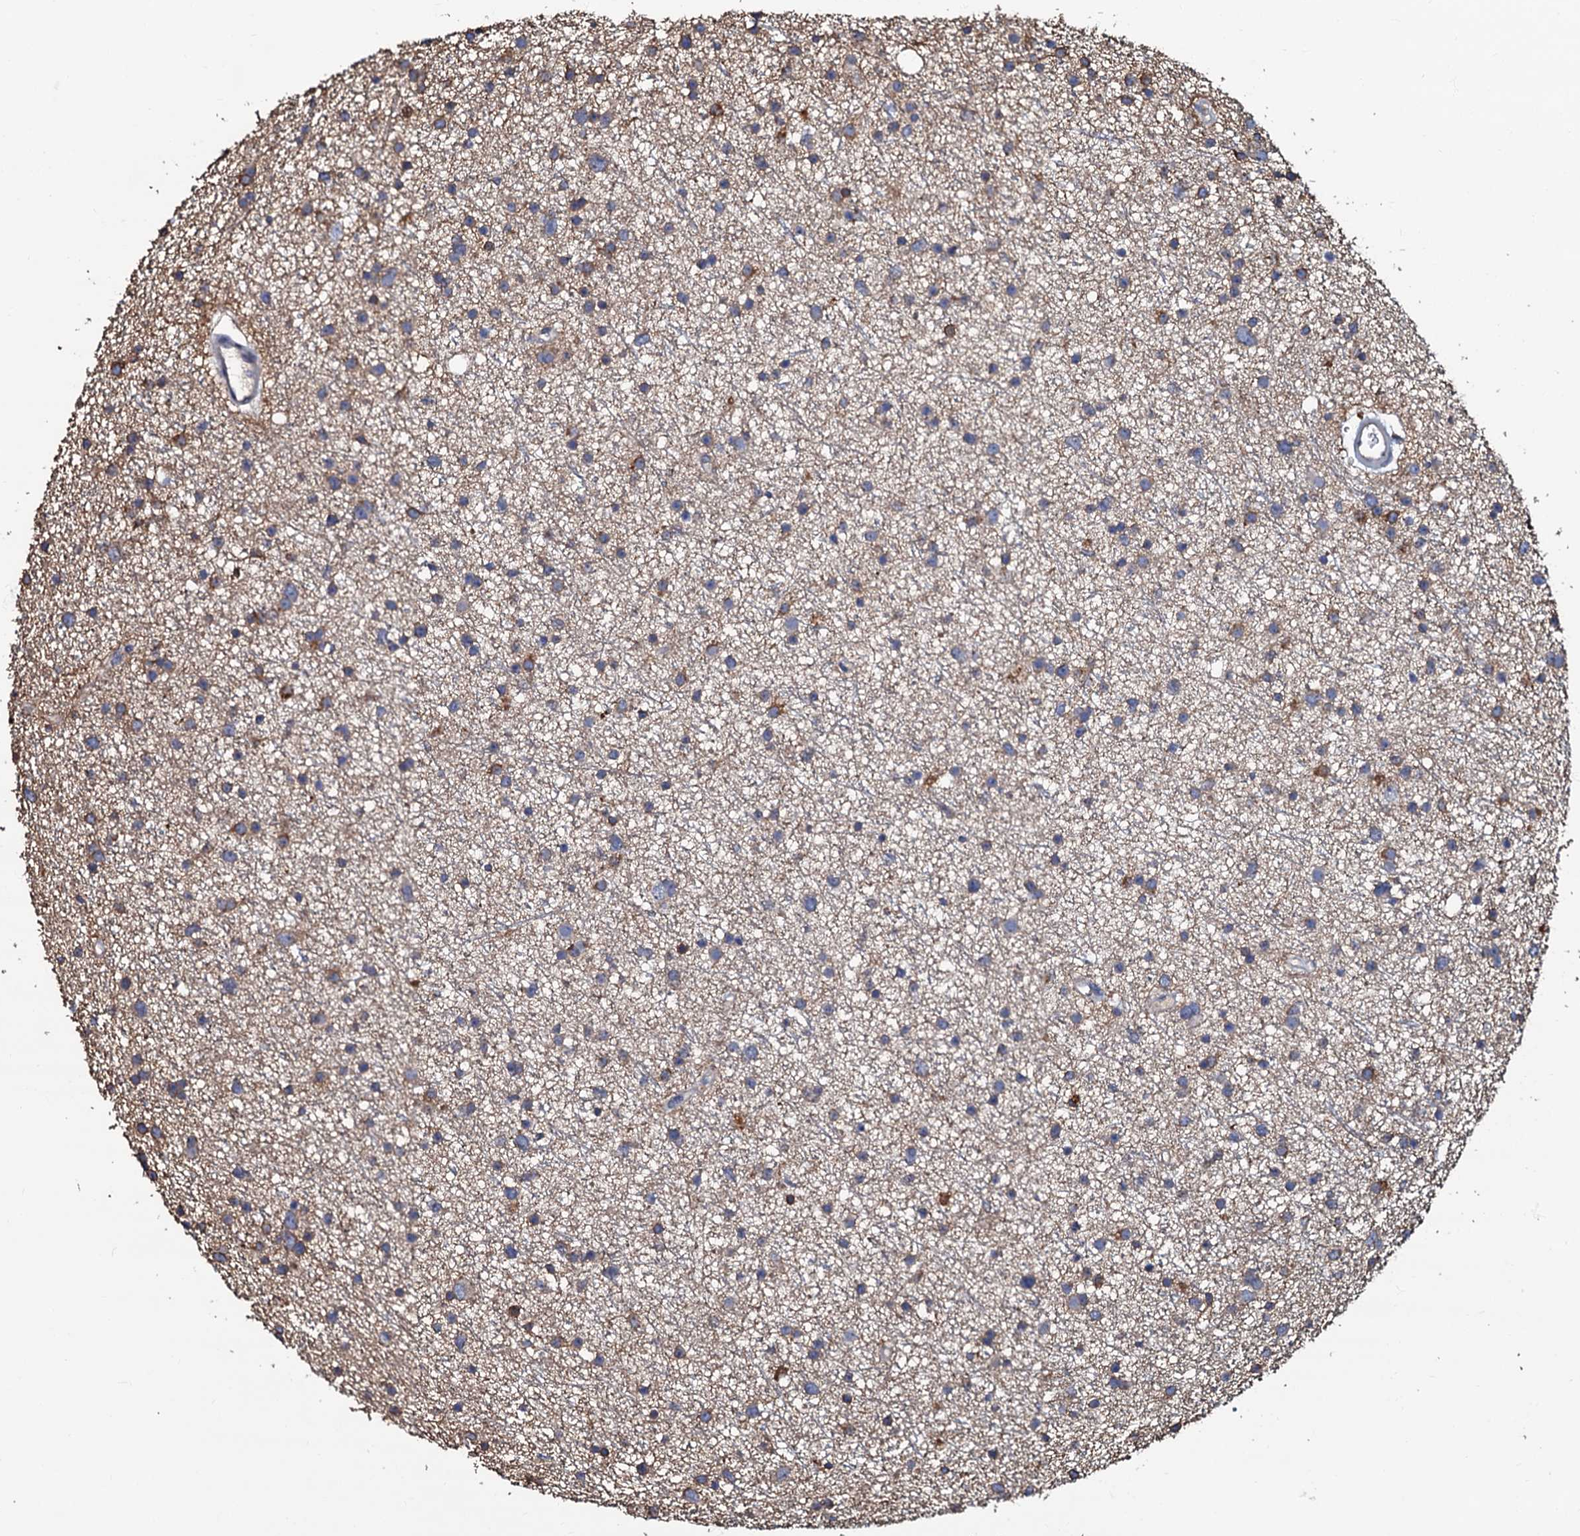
{"staining": {"intensity": "moderate", "quantity": "<25%", "location": "cytoplasmic/membranous"}, "tissue": "glioma", "cell_type": "Tumor cells", "image_type": "cancer", "snomed": [{"axis": "morphology", "description": "Glioma, malignant, Low grade"}, {"axis": "topography", "description": "Cerebral cortex"}], "caption": "Immunohistochemistry (IHC) photomicrograph of neoplastic tissue: glioma stained using immunohistochemistry displays low levels of moderate protein expression localized specifically in the cytoplasmic/membranous of tumor cells, appearing as a cytoplasmic/membranous brown color.", "gene": "CPNE2", "patient": {"sex": "female", "age": 39}}